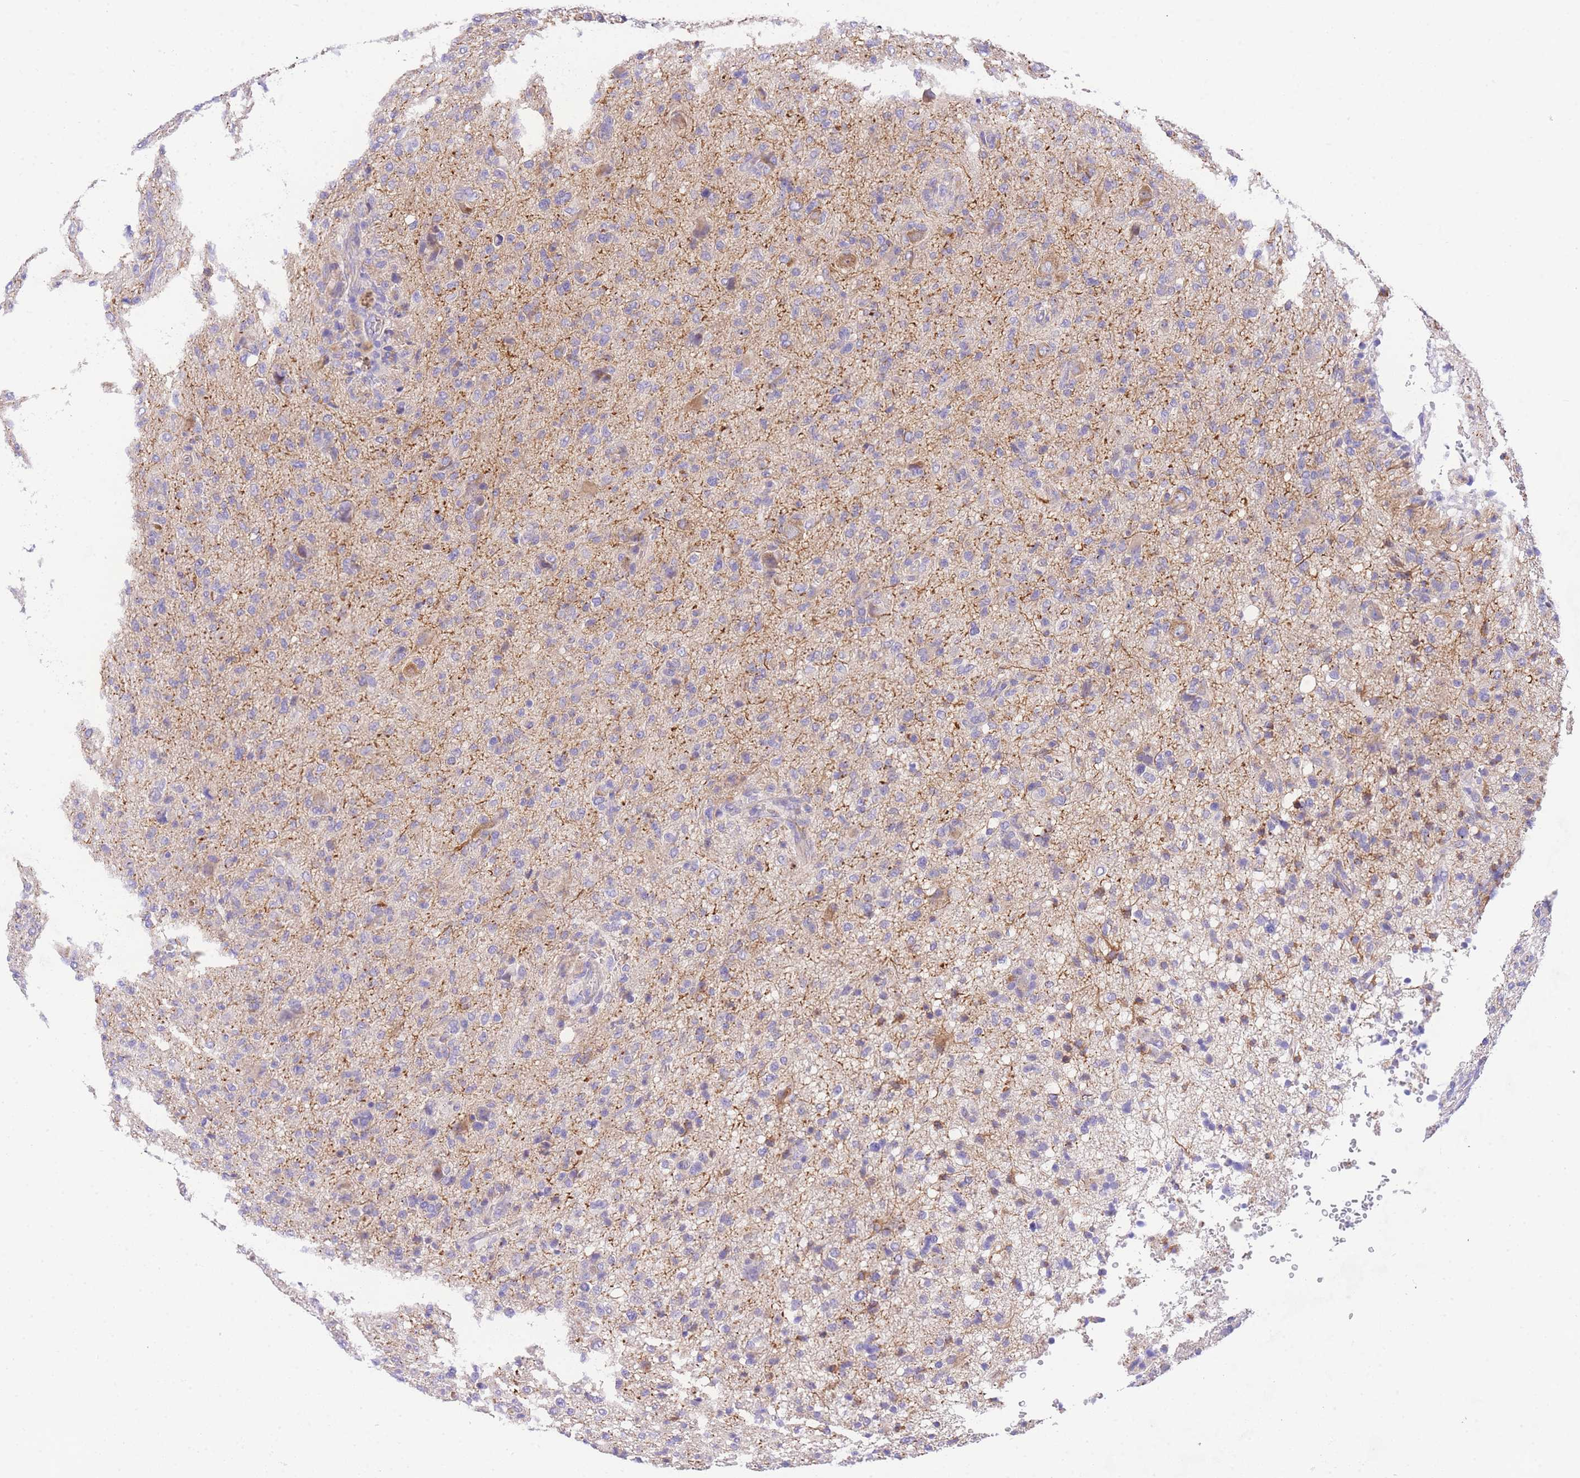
{"staining": {"intensity": "negative", "quantity": "none", "location": "none"}, "tissue": "glioma", "cell_type": "Tumor cells", "image_type": "cancer", "snomed": [{"axis": "morphology", "description": "Glioma, malignant, High grade"}, {"axis": "topography", "description": "Brain"}], "caption": "Immunohistochemical staining of malignant high-grade glioma displays no significant expression in tumor cells.", "gene": "EPN2", "patient": {"sex": "female", "age": 57}}